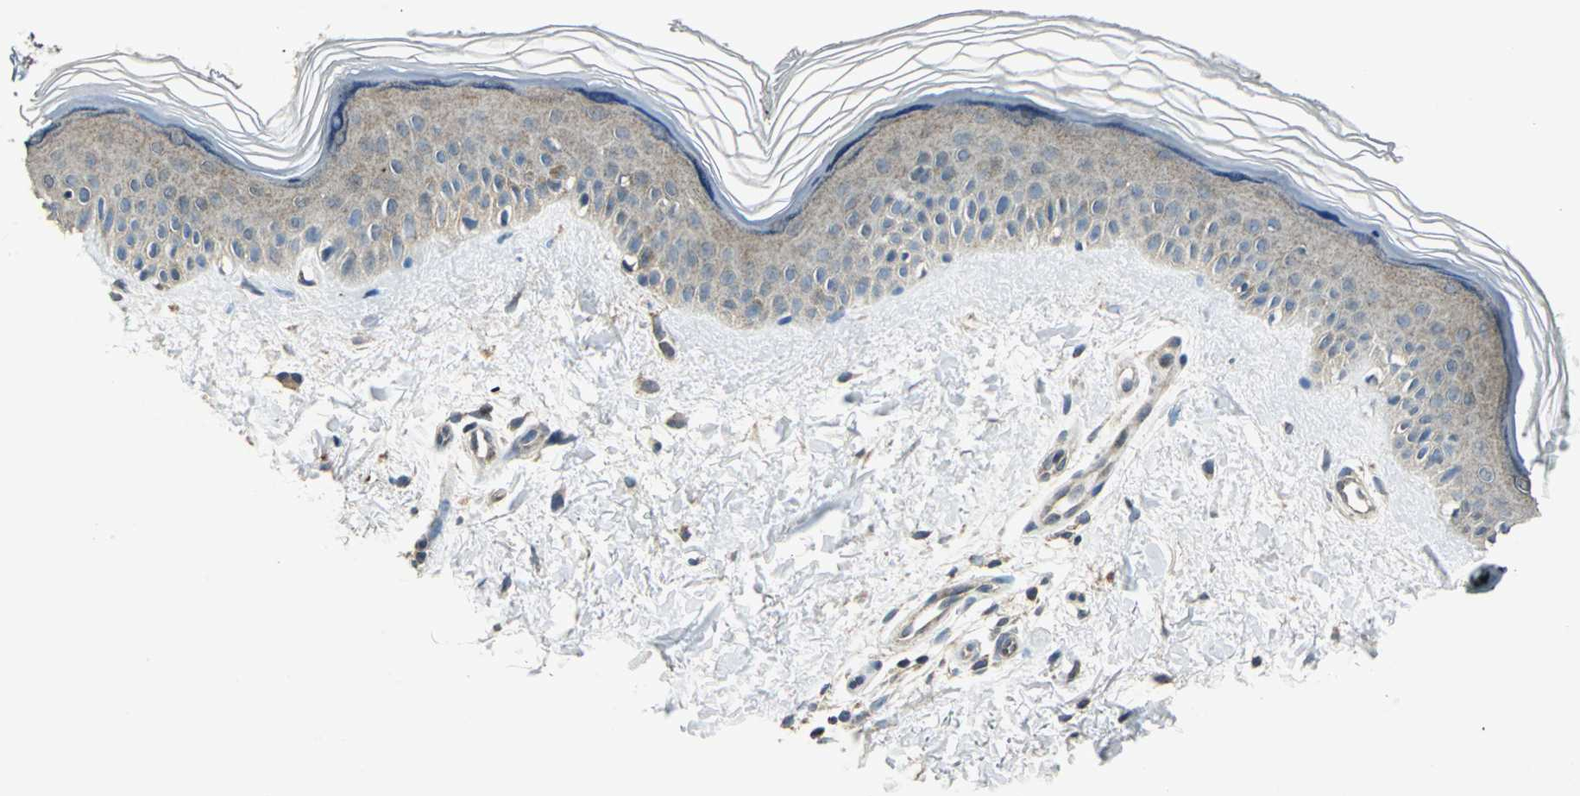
{"staining": {"intensity": "weak", "quantity": ">75%", "location": "cytoplasmic/membranous"}, "tissue": "skin", "cell_type": "Fibroblasts", "image_type": "normal", "snomed": [{"axis": "morphology", "description": "Normal tissue, NOS"}, {"axis": "topography", "description": "Skin"}], "caption": "Immunohistochemistry (DAB (3,3'-diaminobenzidine)) staining of normal human skin exhibits weak cytoplasmic/membranous protein staining in approximately >75% of fibroblasts. The staining was performed using DAB (3,3'-diaminobenzidine) to visualize the protein expression in brown, while the nuclei were stained in blue with hematoxylin (Magnification: 20x).", "gene": "NUDT2", "patient": {"sex": "female", "age": 19}}